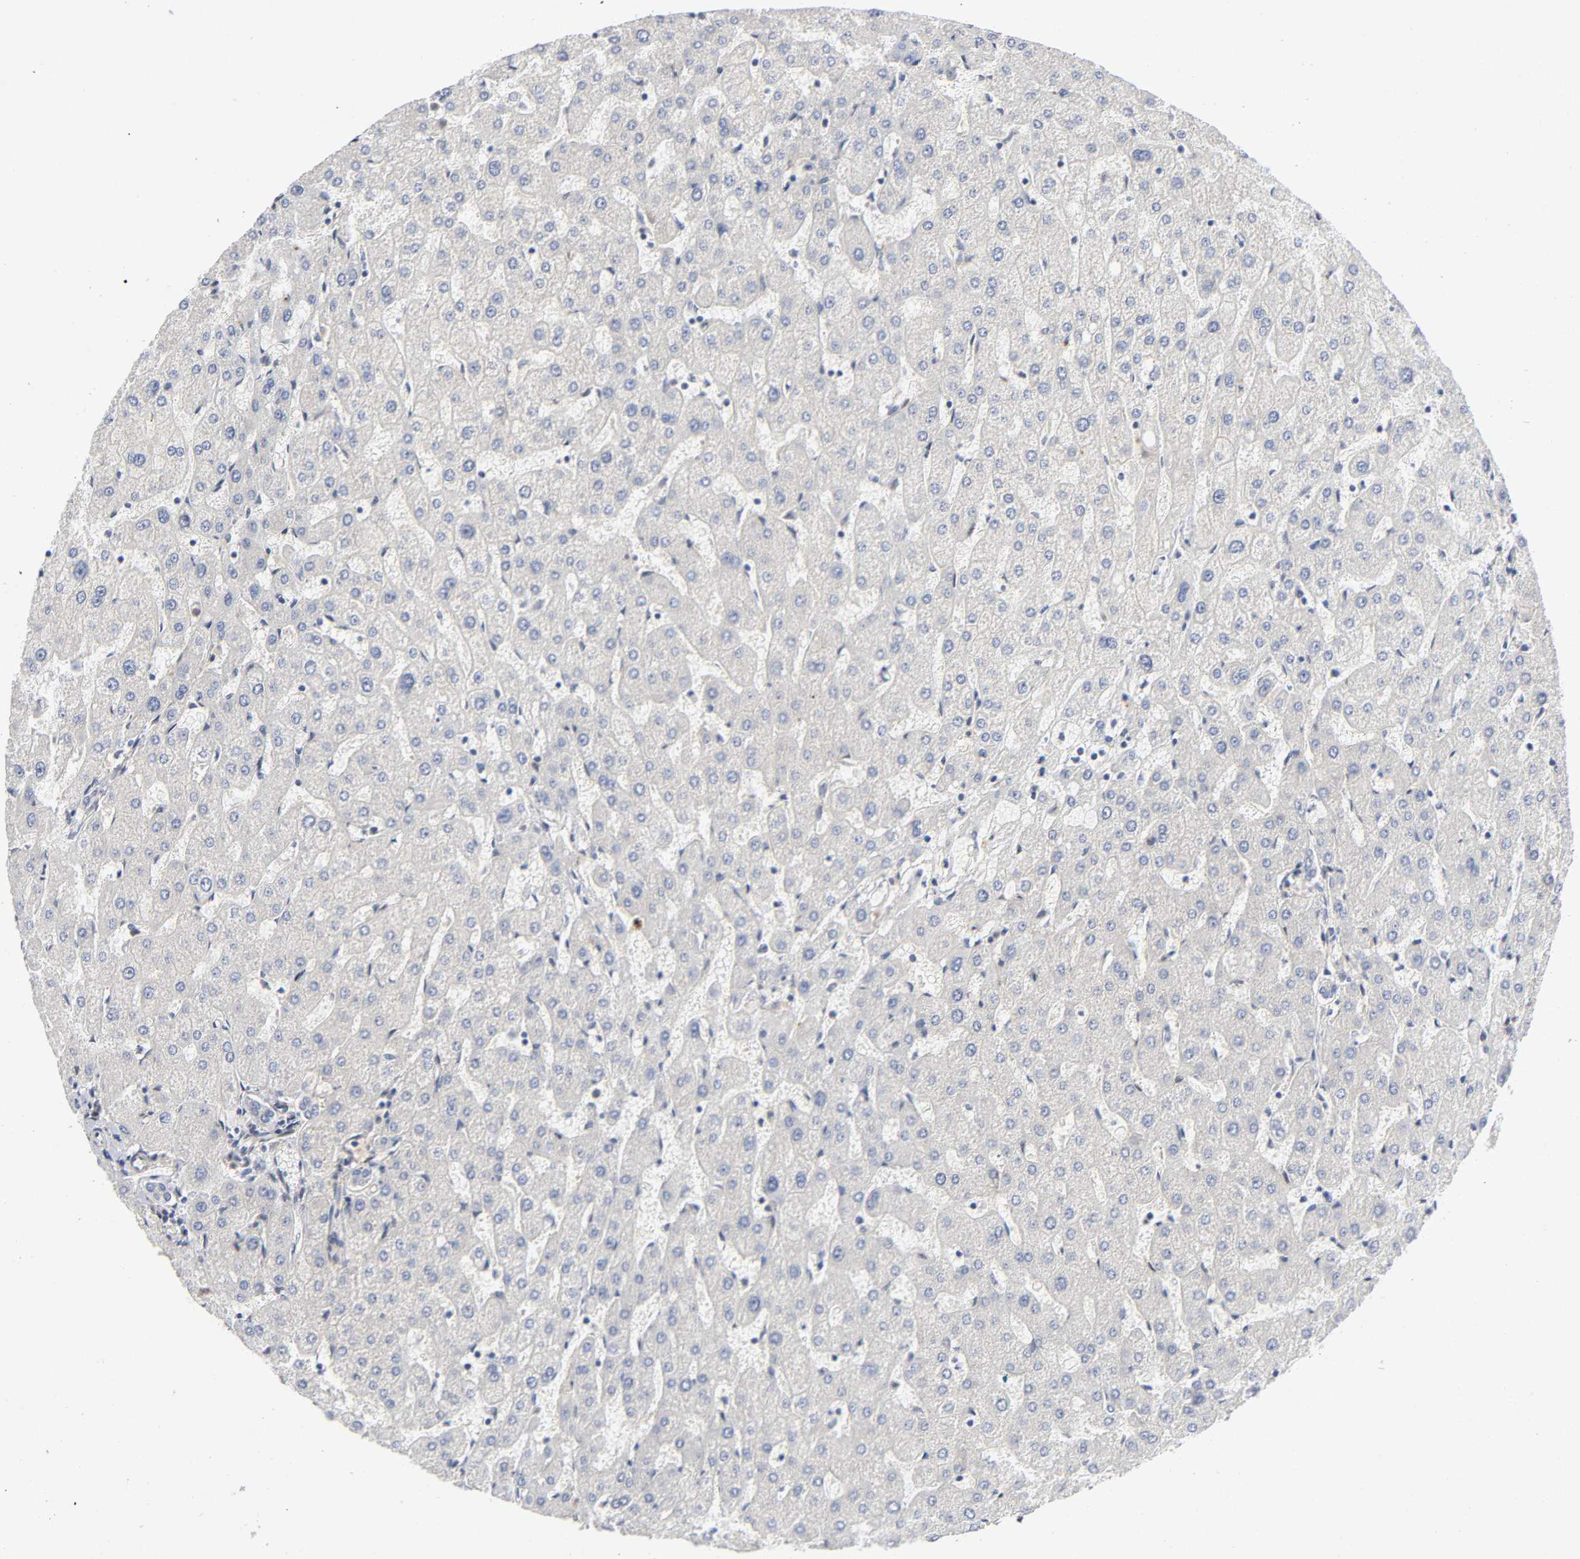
{"staining": {"intensity": "negative", "quantity": "none", "location": "none"}, "tissue": "liver", "cell_type": "Cholangiocytes", "image_type": "normal", "snomed": [{"axis": "morphology", "description": "Normal tissue, NOS"}, {"axis": "topography", "description": "Liver"}], "caption": "Immunohistochemistry of unremarkable human liver reveals no positivity in cholangiocytes.", "gene": "PTEN", "patient": {"sex": "male", "age": 67}}